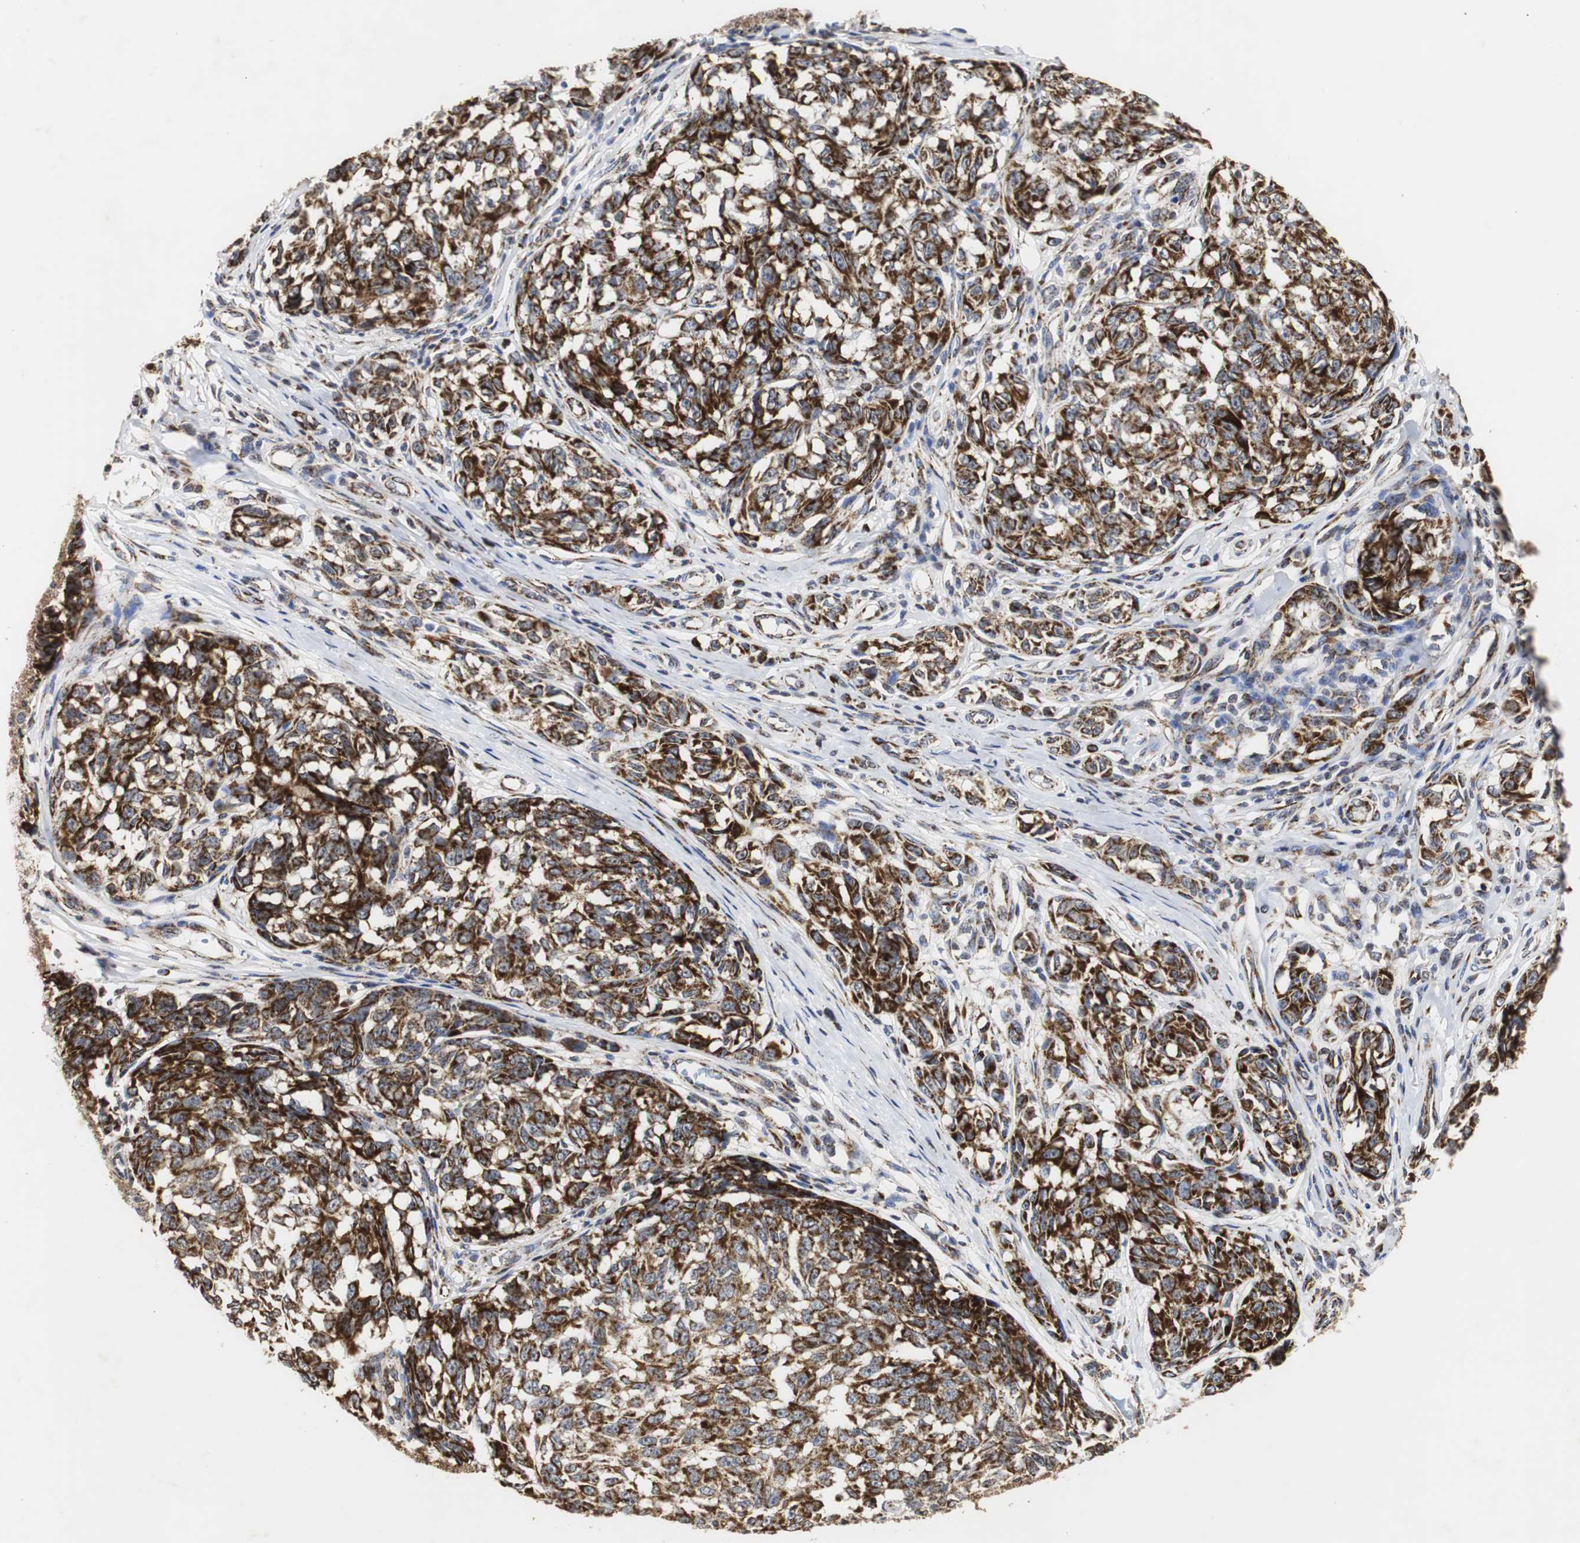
{"staining": {"intensity": "strong", "quantity": ">75%", "location": "cytoplasmic/membranous"}, "tissue": "melanoma", "cell_type": "Tumor cells", "image_type": "cancer", "snomed": [{"axis": "morphology", "description": "Malignant melanoma, NOS"}, {"axis": "topography", "description": "Skin"}], "caption": "Strong cytoplasmic/membranous staining for a protein is identified in approximately >75% of tumor cells of melanoma using immunohistochemistry.", "gene": "HSD17B10", "patient": {"sex": "female", "age": 64}}